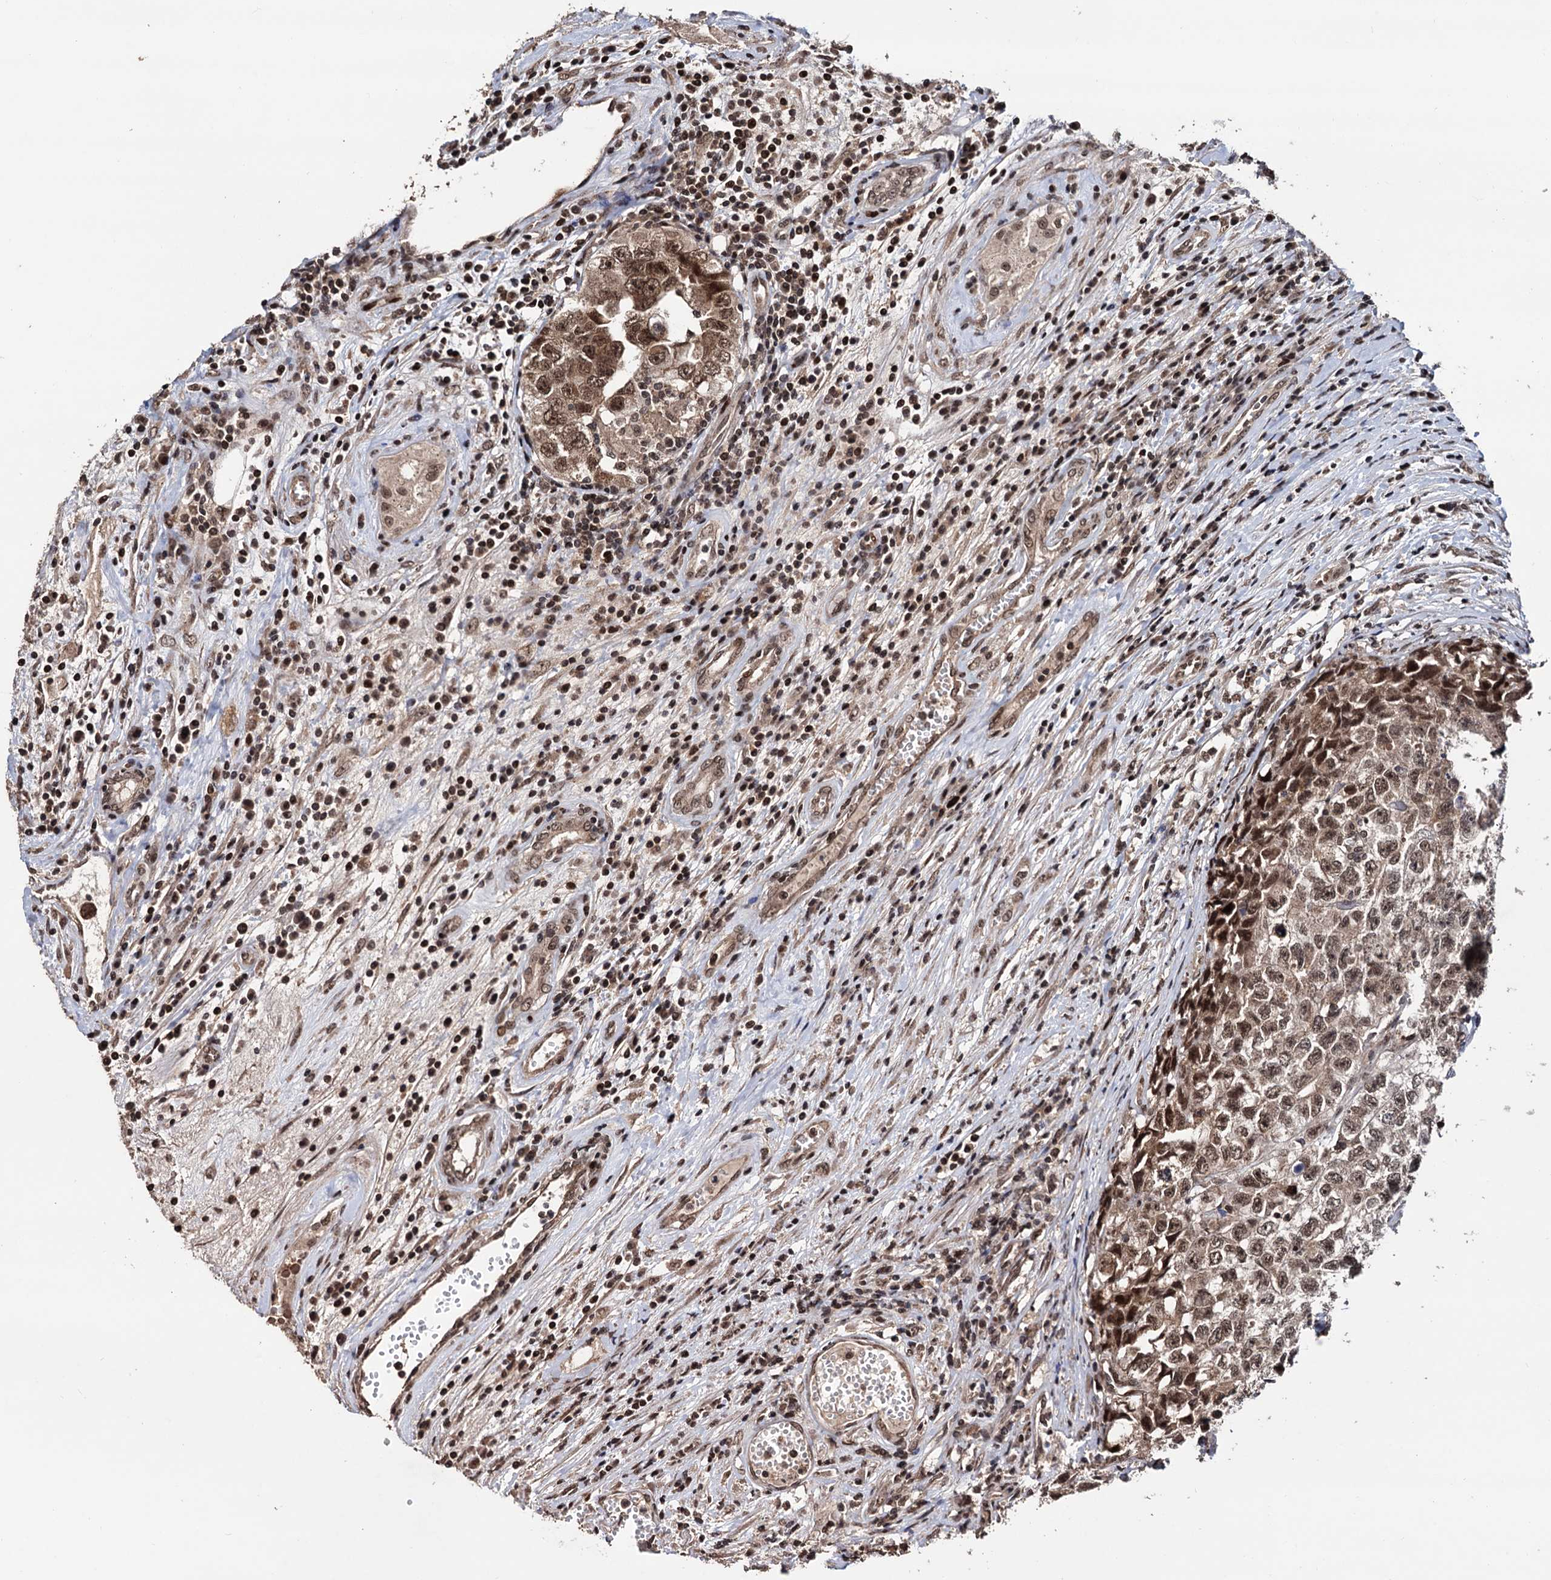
{"staining": {"intensity": "moderate", "quantity": ">75%", "location": "cytoplasmic/membranous,nuclear"}, "tissue": "testis cancer", "cell_type": "Tumor cells", "image_type": "cancer", "snomed": [{"axis": "morphology", "description": "Seminoma, NOS"}, {"axis": "morphology", "description": "Carcinoma, Embryonal, NOS"}, {"axis": "topography", "description": "Testis"}], "caption": "Testis seminoma was stained to show a protein in brown. There is medium levels of moderate cytoplasmic/membranous and nuclear positivity in approximately >75% of tumor cells.", "gene": "KLF5", "patient": {"sex": "male", "age": 43}}